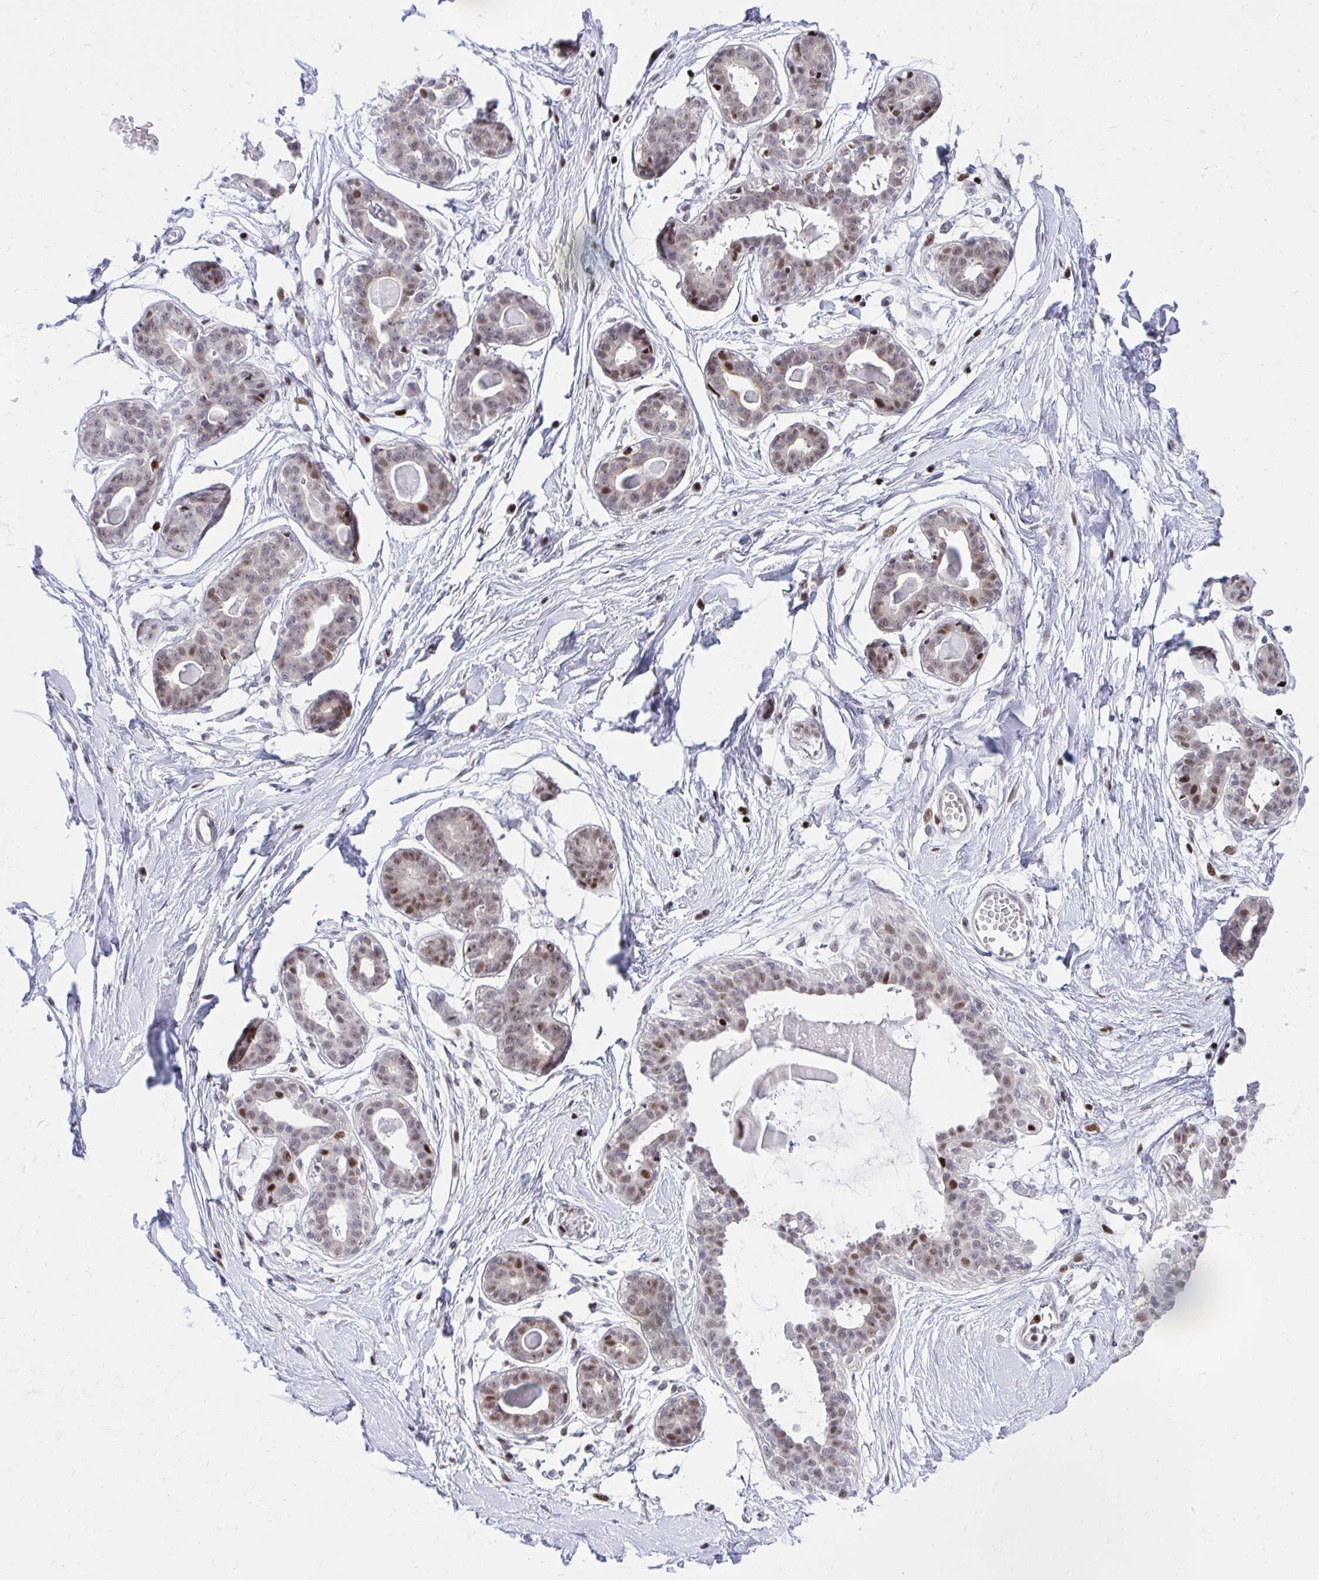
{"staining": {"intensity": "negative", "quantity": "none", "location": "none"}, "tissue": "breast", "cell_type": "Adipocytes", "image_type": "normal", "snomed": [{"axis": "morphology", "description": "Normal tissue, NOS"}, {"axis": "topography", "description": "Breast"}], "caption": "This micrograph is of normal breast stained with IHC to label a protein in brown with the nuclei are counter-stained blue. There is no staining in adipocytes.", "gene": "C14orf39", "patient": {"sex": "female", "age": 45}}